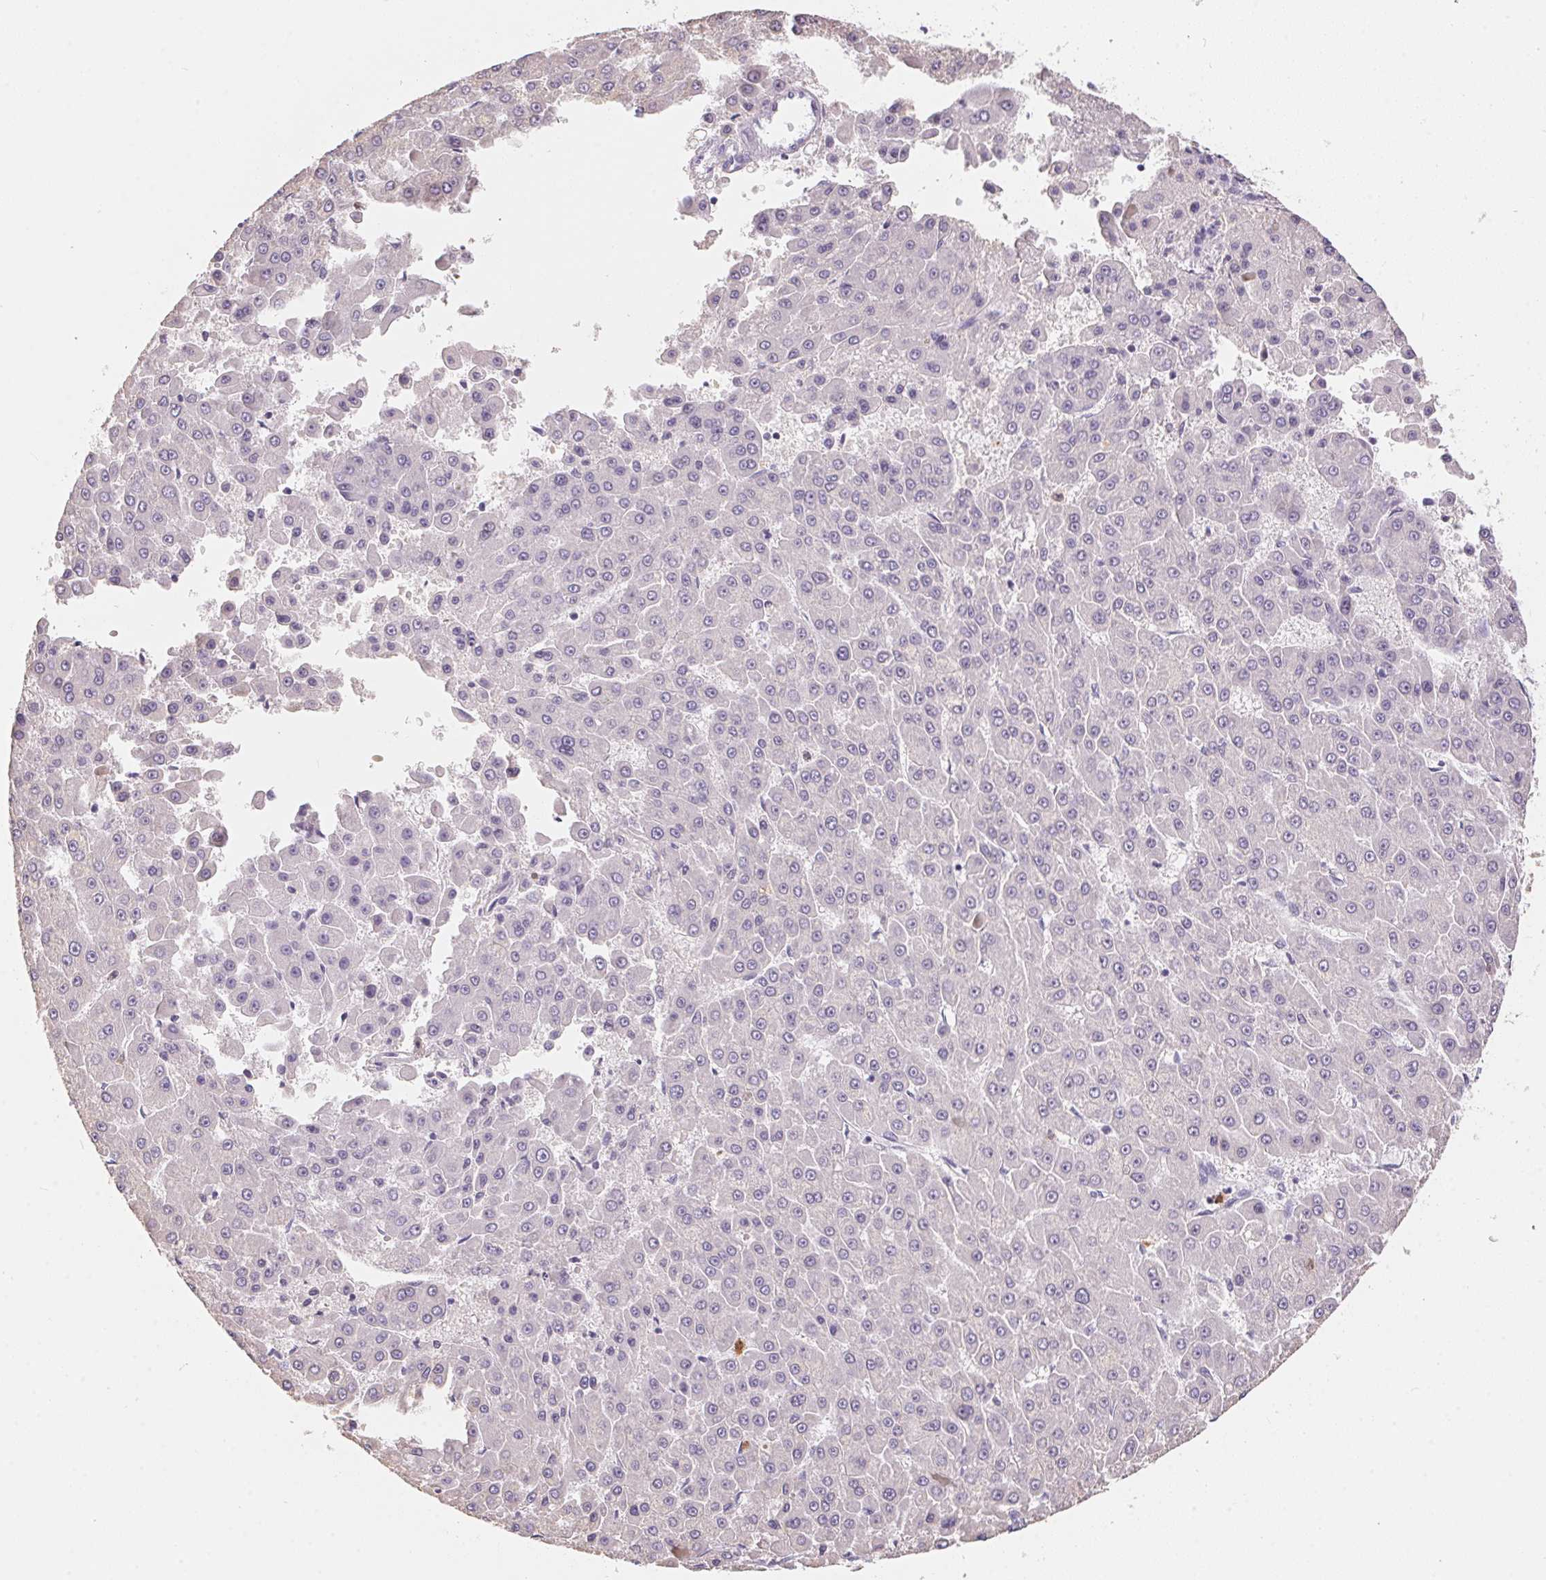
{"staining": {"intensity": "negative", "quantity": "none", "location": "none"}, "tissue": "liver cancer", "cell_type": "Tumor cells", "image_type": "cancer", "snomed": [{"axis": "morphology", "description": "Carcinoma, Hepatocellular, NOS"}, {"axis": "topography", "description": "Liver"}], "caption": "Immunohistochemical staining of human hepatocellular carcinoma (liver) demonstrates no significant expression in tumor cells.", "gene": "SERPINB1", "patient": {"sex": "male", "age": 78}}